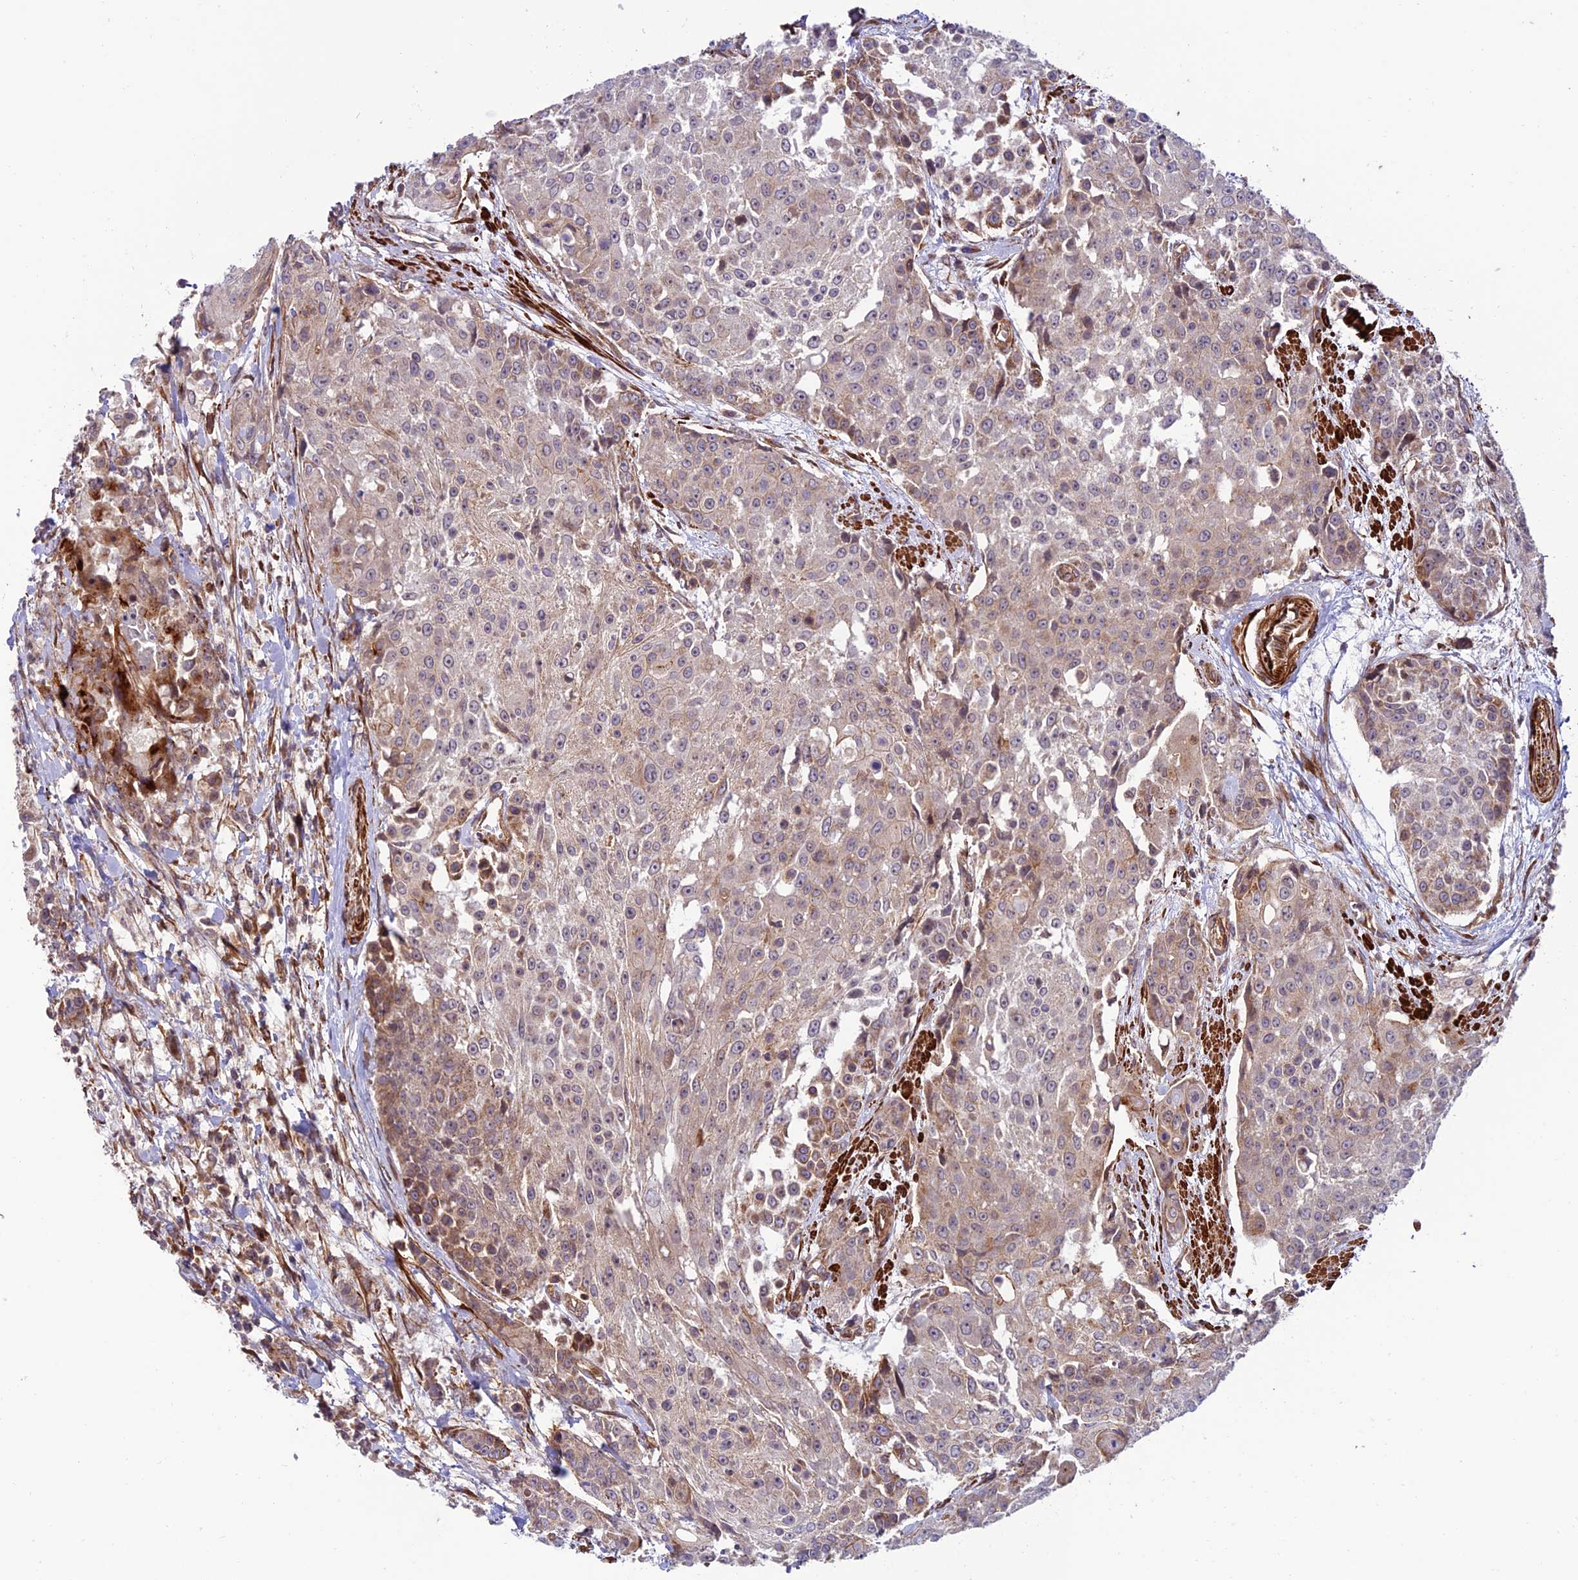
{"staining": {"intensity": "moderate", "quantity": "<25%", "location": "cytoplasmic/membranous"}, "tissue": "urothelial cancer", "cell_type": "Tumor cells", "image_type": "cancer", "snomed": [{"axis": "morphology", "description": "Urothelial carcinoma, High grade"}, {"axis": "topography", "description": "Urinary bladder"}], "caption": "Tumor cells exhibit low levels of moderate cytoplasmic/membranous staining in about <25% of cells in urothelial cancer.", "gene": "TNIP3", "patient": {"sex": "female", "age": 63}}